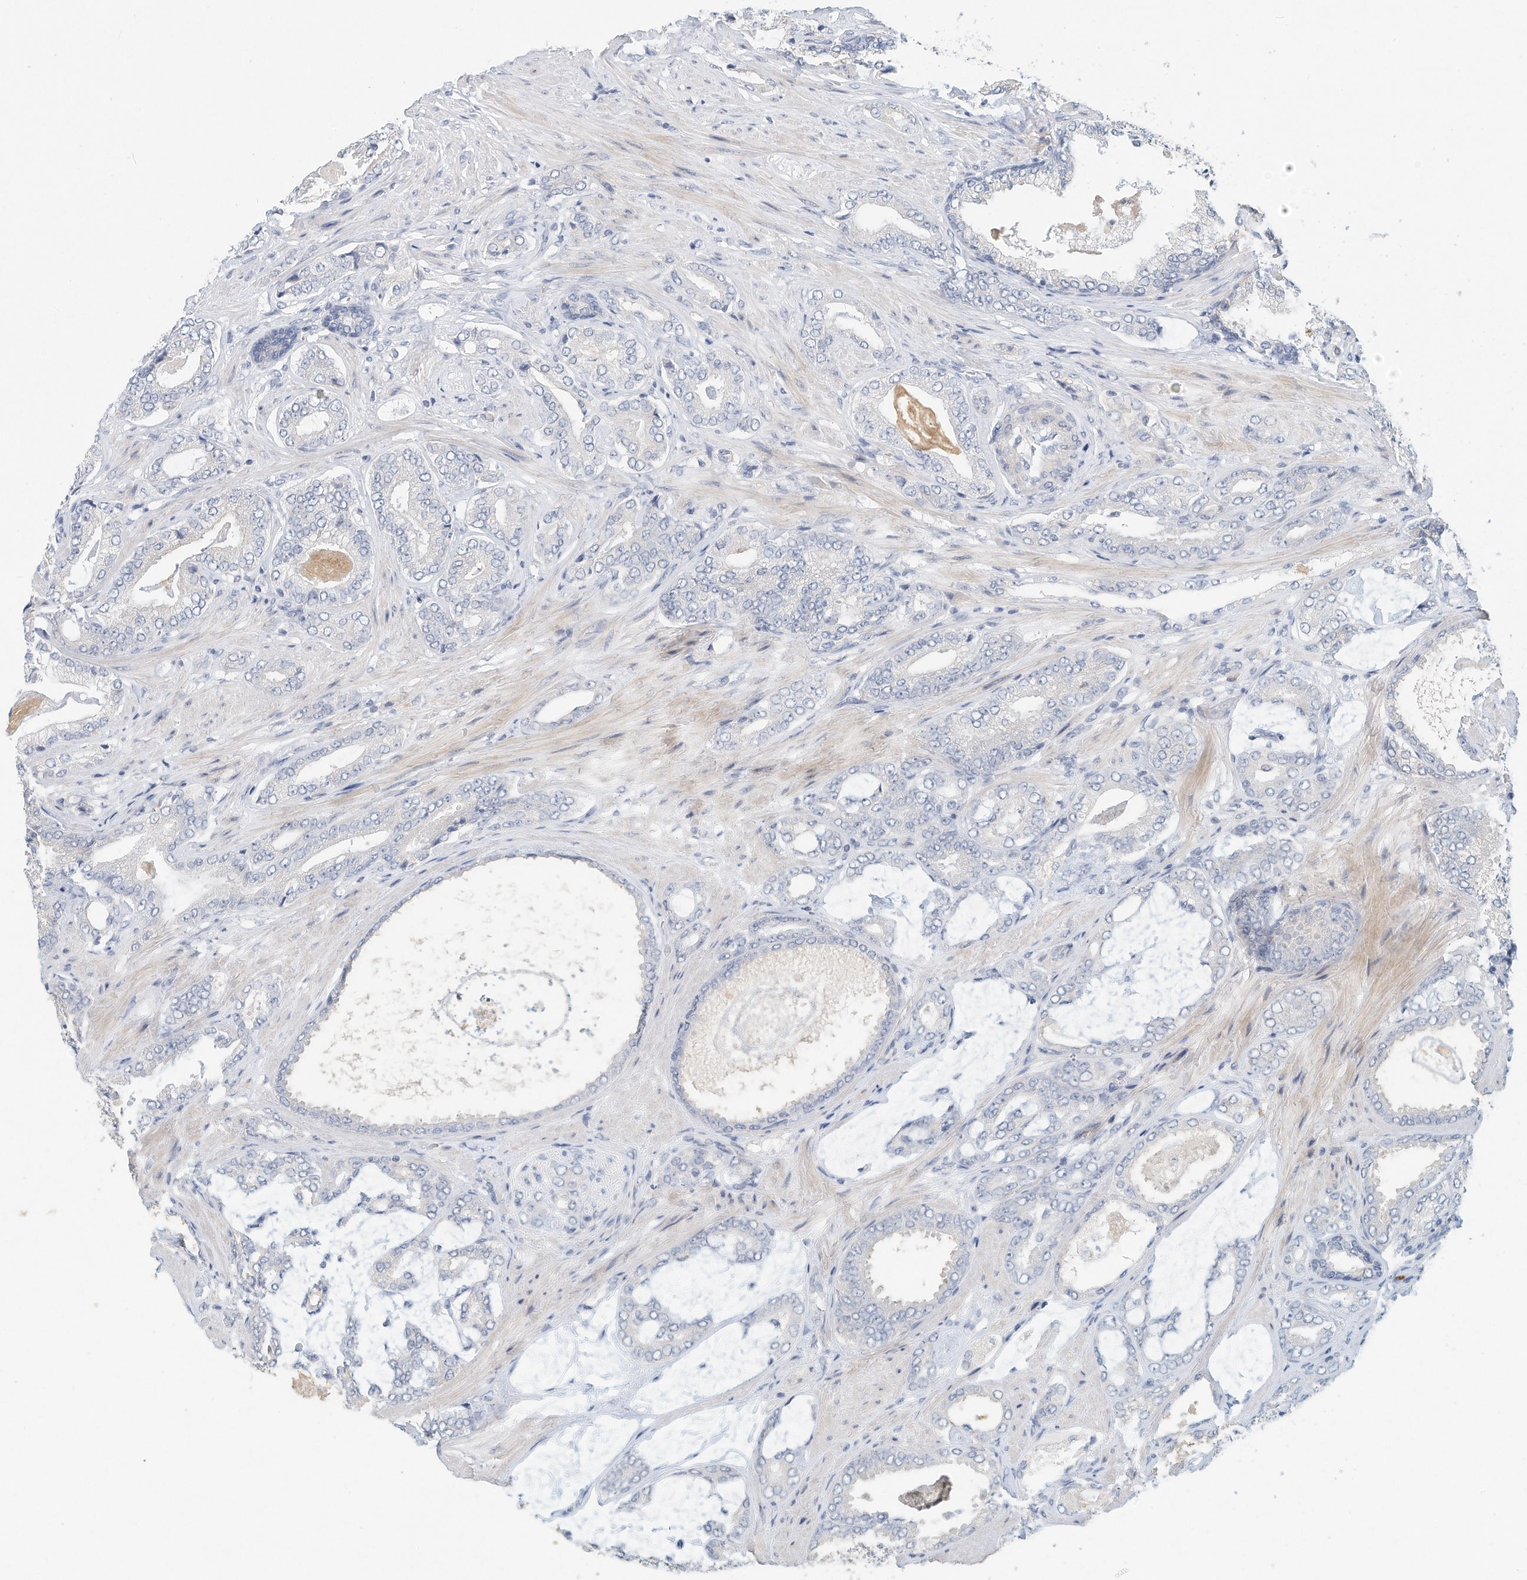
{"staining": {"intensity": "negative", "quantity": "none", "location": "none"}, "tissue": "prostate cancer", "cell_type": "Tumor cells", "image_type": "cancer", "snomed": [{"axis": "morphology", "description": "Adenocarcinoma, Low grade"}, {"axis": "topography", "description": "Prostate"}], "caption": "Immunohistochemical staining of human prostate cancer (adenocarcinoma (low-grade)) reveals no significant positivity in tumor cells.", "gene": "MICAL1", "patient": {"sex": "male", "age": 71}}